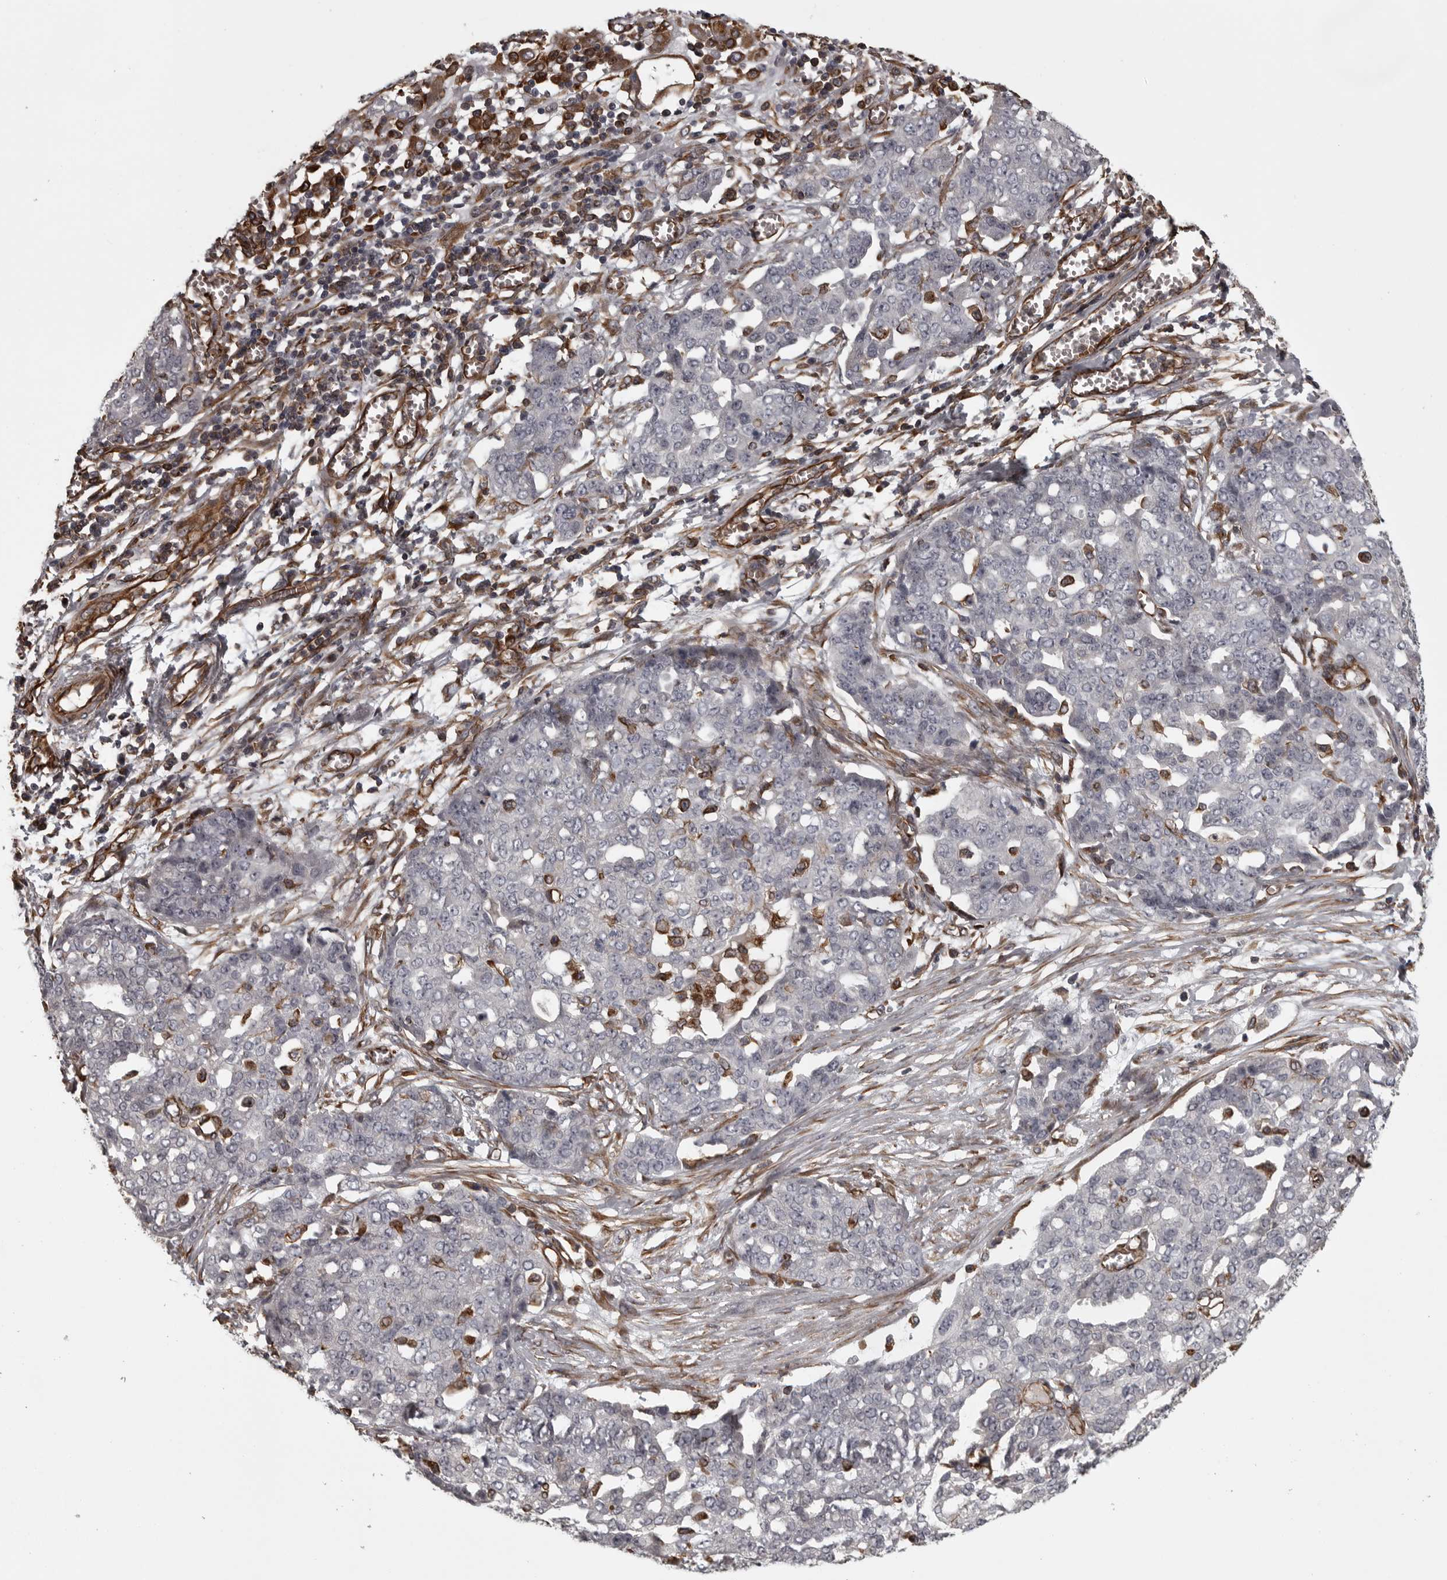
{"staining": {"intensity": "negative", "quantity": "none", "location": "none"}, "tissue": "ovarian cancer", "cell_type": "Tumor cells", "image_type": "cancer", "snomed": [{"axis": "morphology", "description": "Cystadenocarcinoma, serous, NOS"}, {"axis": "topography", "description": "Soft tissue"}, {"axis": "topography", "description": "Ovary"}], "caption": "There is no significant positivity in tumor cells of ovarian cancer (serous cystadenocarcinoma).", "gene": "FAAP100", "patient": {"sex": "female", "age": 57}}